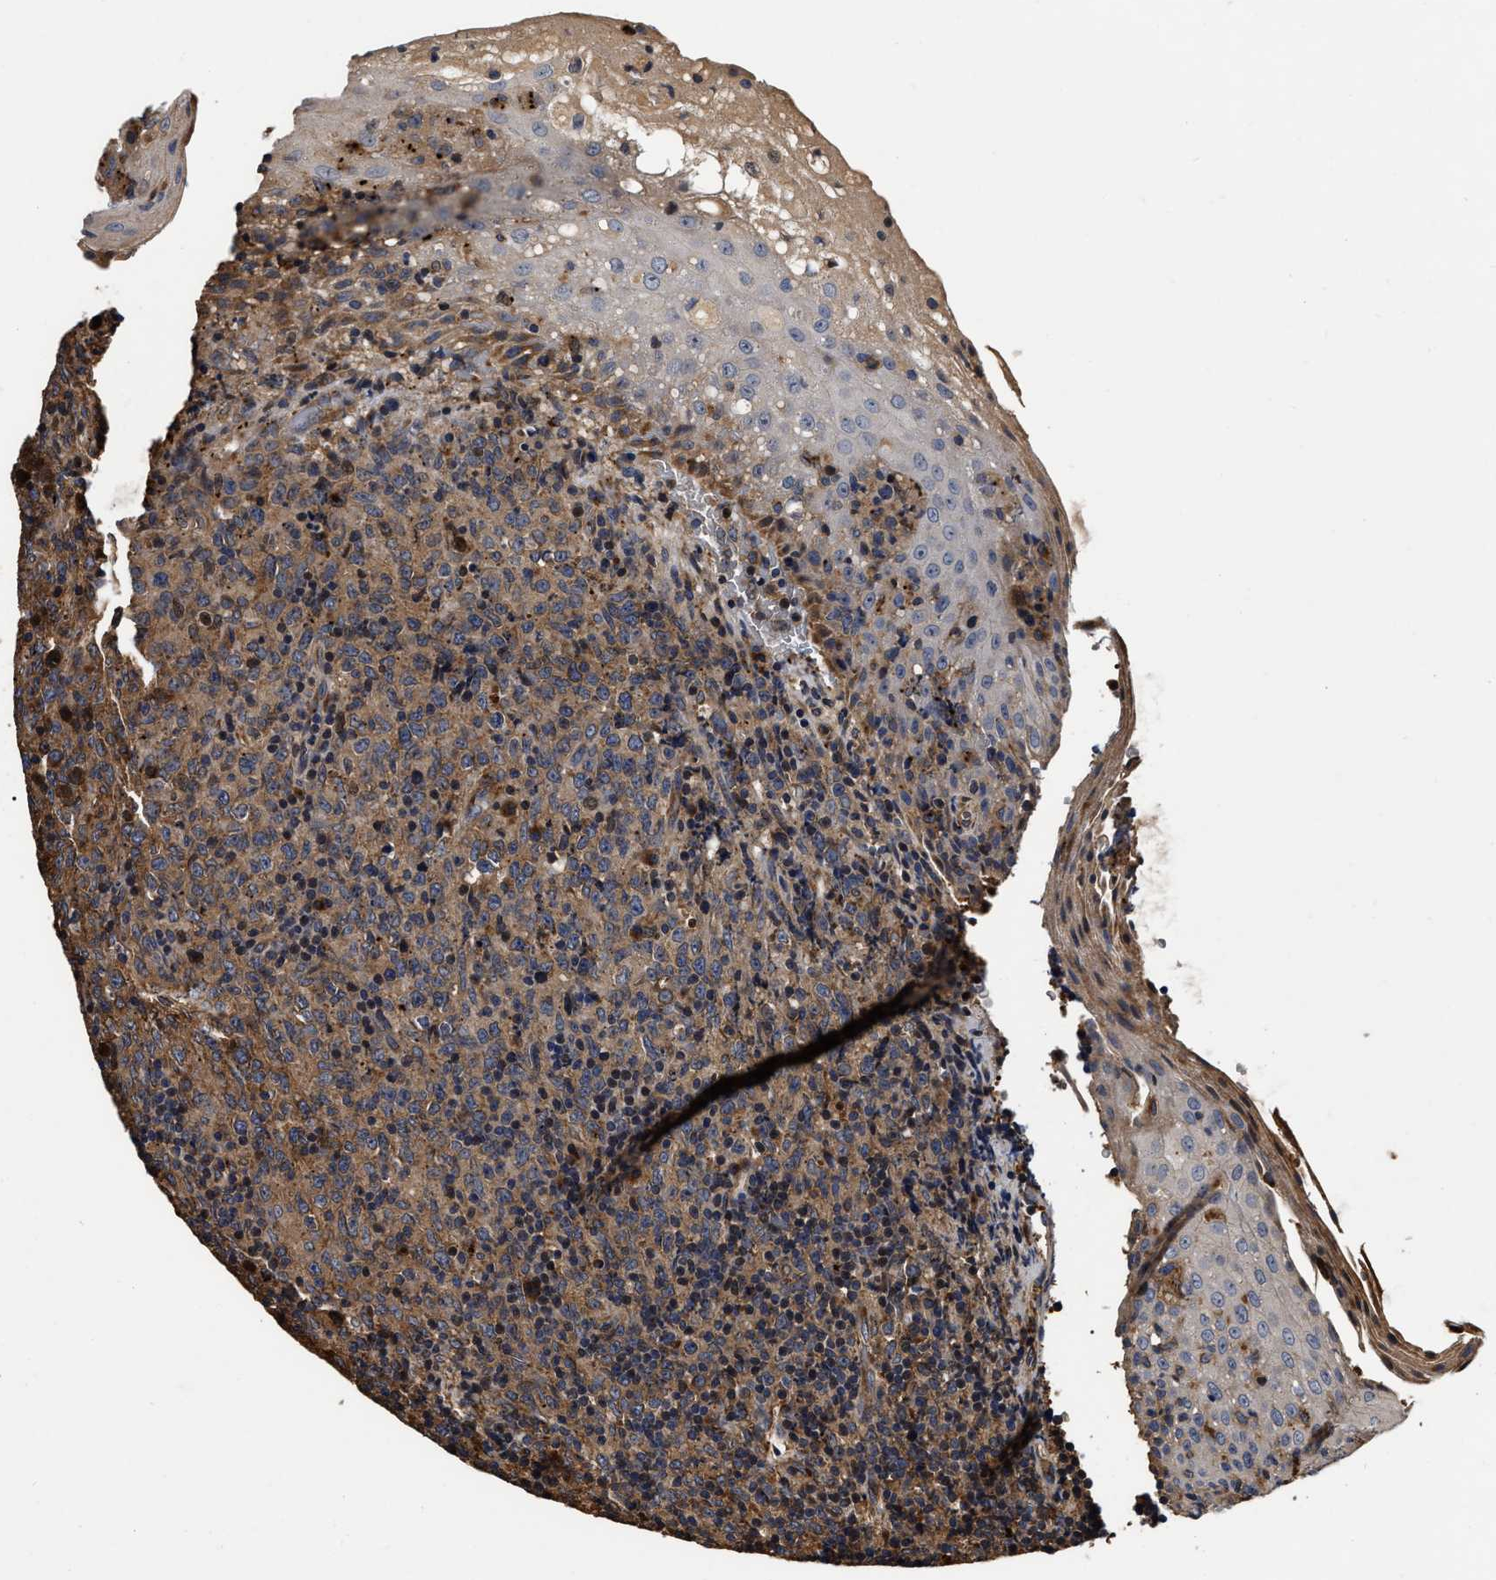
{"staining": {"intensity": "moderate", "quantity": "25%-75%", "location": "cytoplasmic/membranous"}, "tissue": "lymphoma", "cell_type": "Tumor cells", "image_type": "cancer", "snomed": [{"axis": "morphology", "description": "Malignant lymphoma, non-Hodgkin's type, High grade"}, {"axis": "topography", "description": "Tonsil"}], "caption": "Moderate cytoplasmic/membranous protein staining is seen in about 25%-75% of tumor cells in high-grade malignant lymphoma, non-Hodgkin's type. Immunohistochemistry (ihc) stains the protein in brown and the nuclei are stained blue.", "gene": "ABCG8", "patient": {"sex": "female", "age": 36}}